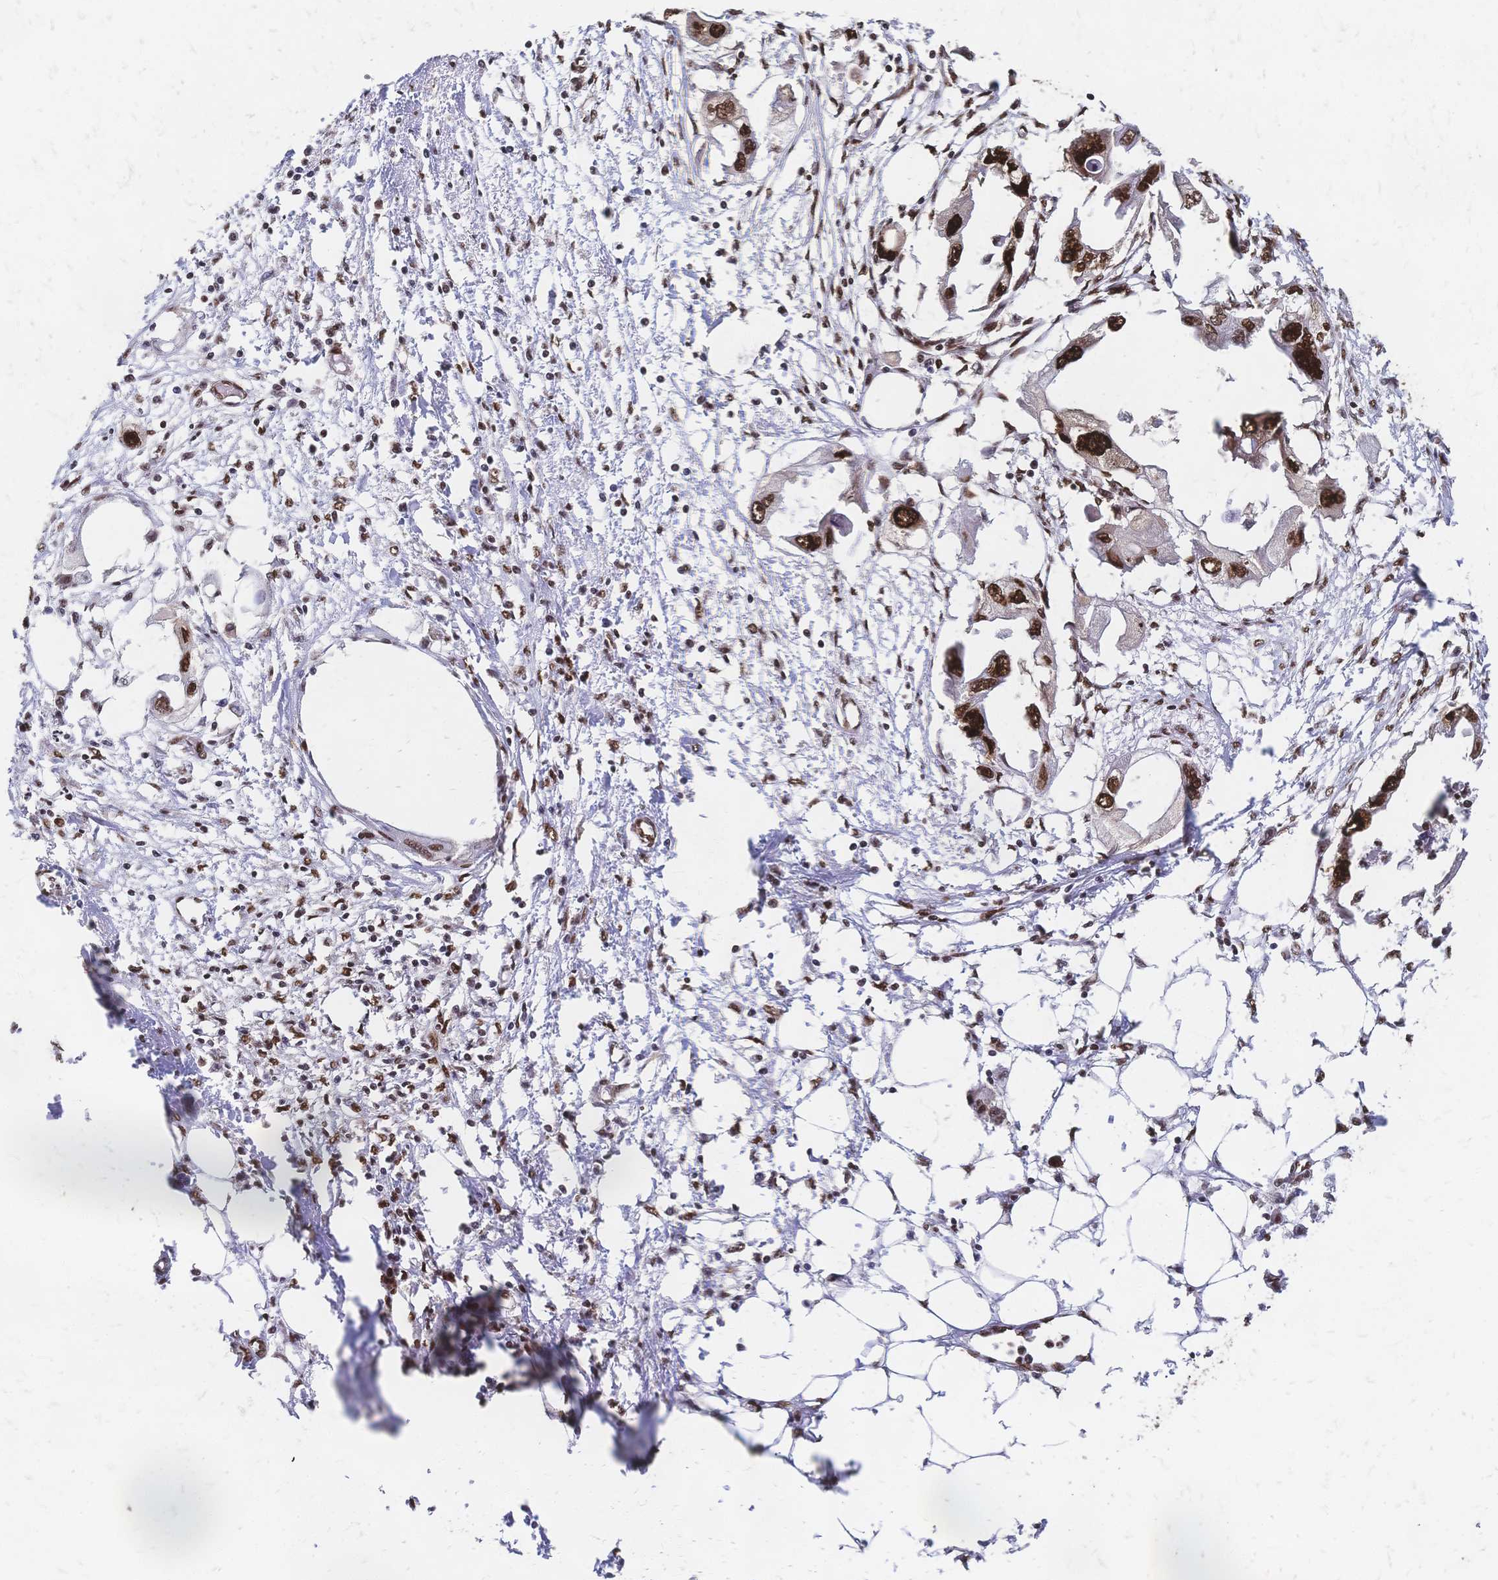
{"staining": {"intensity": "strong", "quantity": ">75%", "location": "nuclear"}, "tissue": "endometrial cancer", "cell_type": "Tumor cells", "image_type": "cancer", "snomed": [{"axis": "morphology", "description": "Adenocarcinoma, NOS"}, {"axis": "morphology", "description": "Adenocarcinoma, metastatic, NOS"}, {"axis": "topography", "description": "Adipose tissue"}, {"axis": "topography", "description": "Endometrium"}], "caption": "Immunohistochemical staining of endometrial cancer (adenocarcinoma) demonstrates strong nuclear protein positivity in about >75% of tumor cells. (DAB (3,3'-diaminobenzidine) IHC with brightfield microscopy, high magnification).", "gene": "HDGF", "patient": {"sex": "female", "age": 67}}